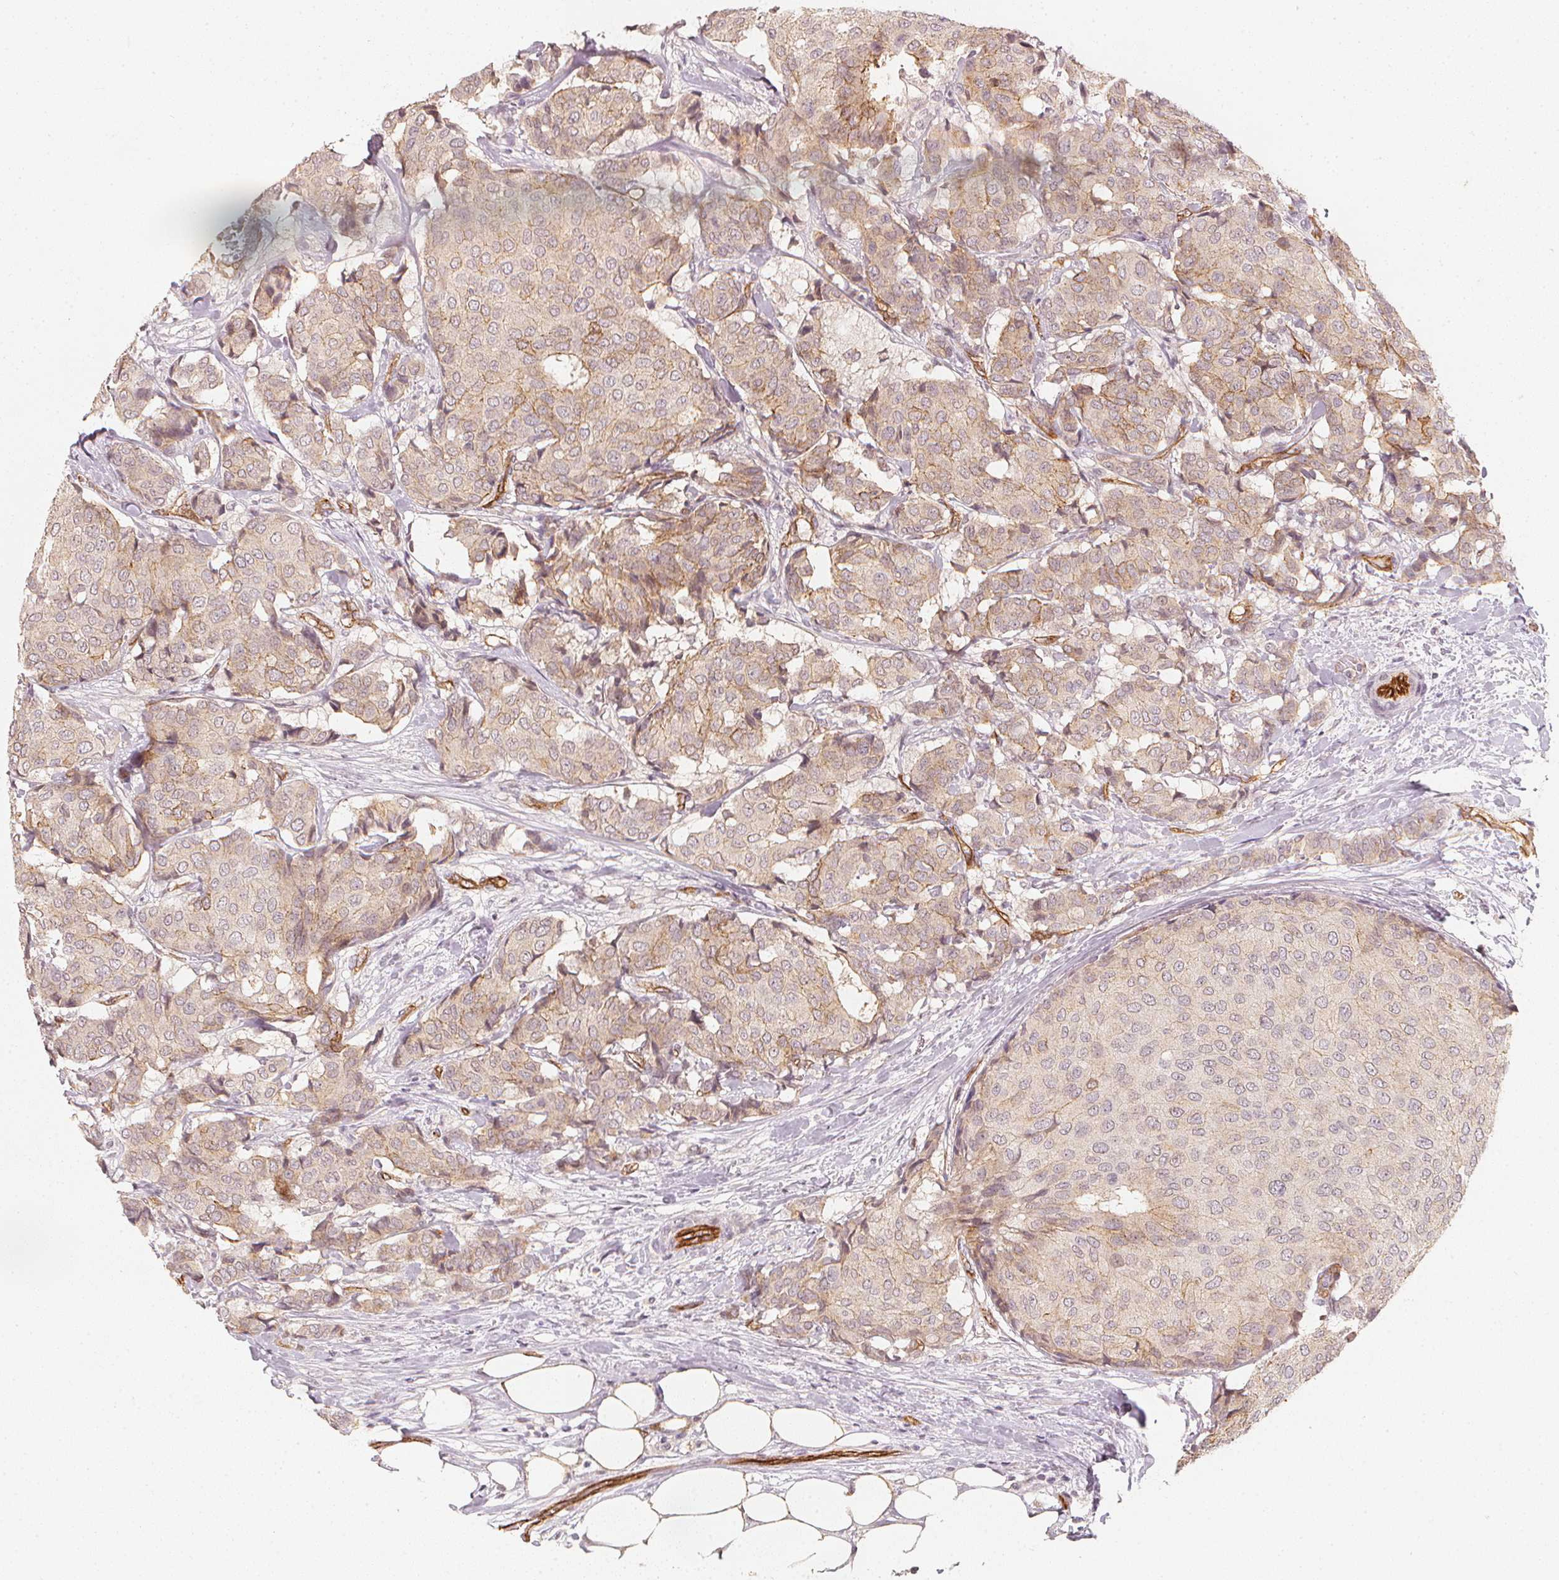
{"staining": {"intensity": "weak", "quantity": "<25%", "location": "cytoplasmic/membranous"}, "tissue": "breast cancer", "cell_type": "Tumor cells", "image_type": "cancer", "snomed": [{"axis": "morphology", "description": "Duct carcinoma"}, {"axis": "topography", "description": "Breast"}], "caption": "Immunohistochemical staining of human breast cancer shows no significant expression in tumor cells.", "gene": "CIB1", "patient": {"sex": "female", "age": 75}}